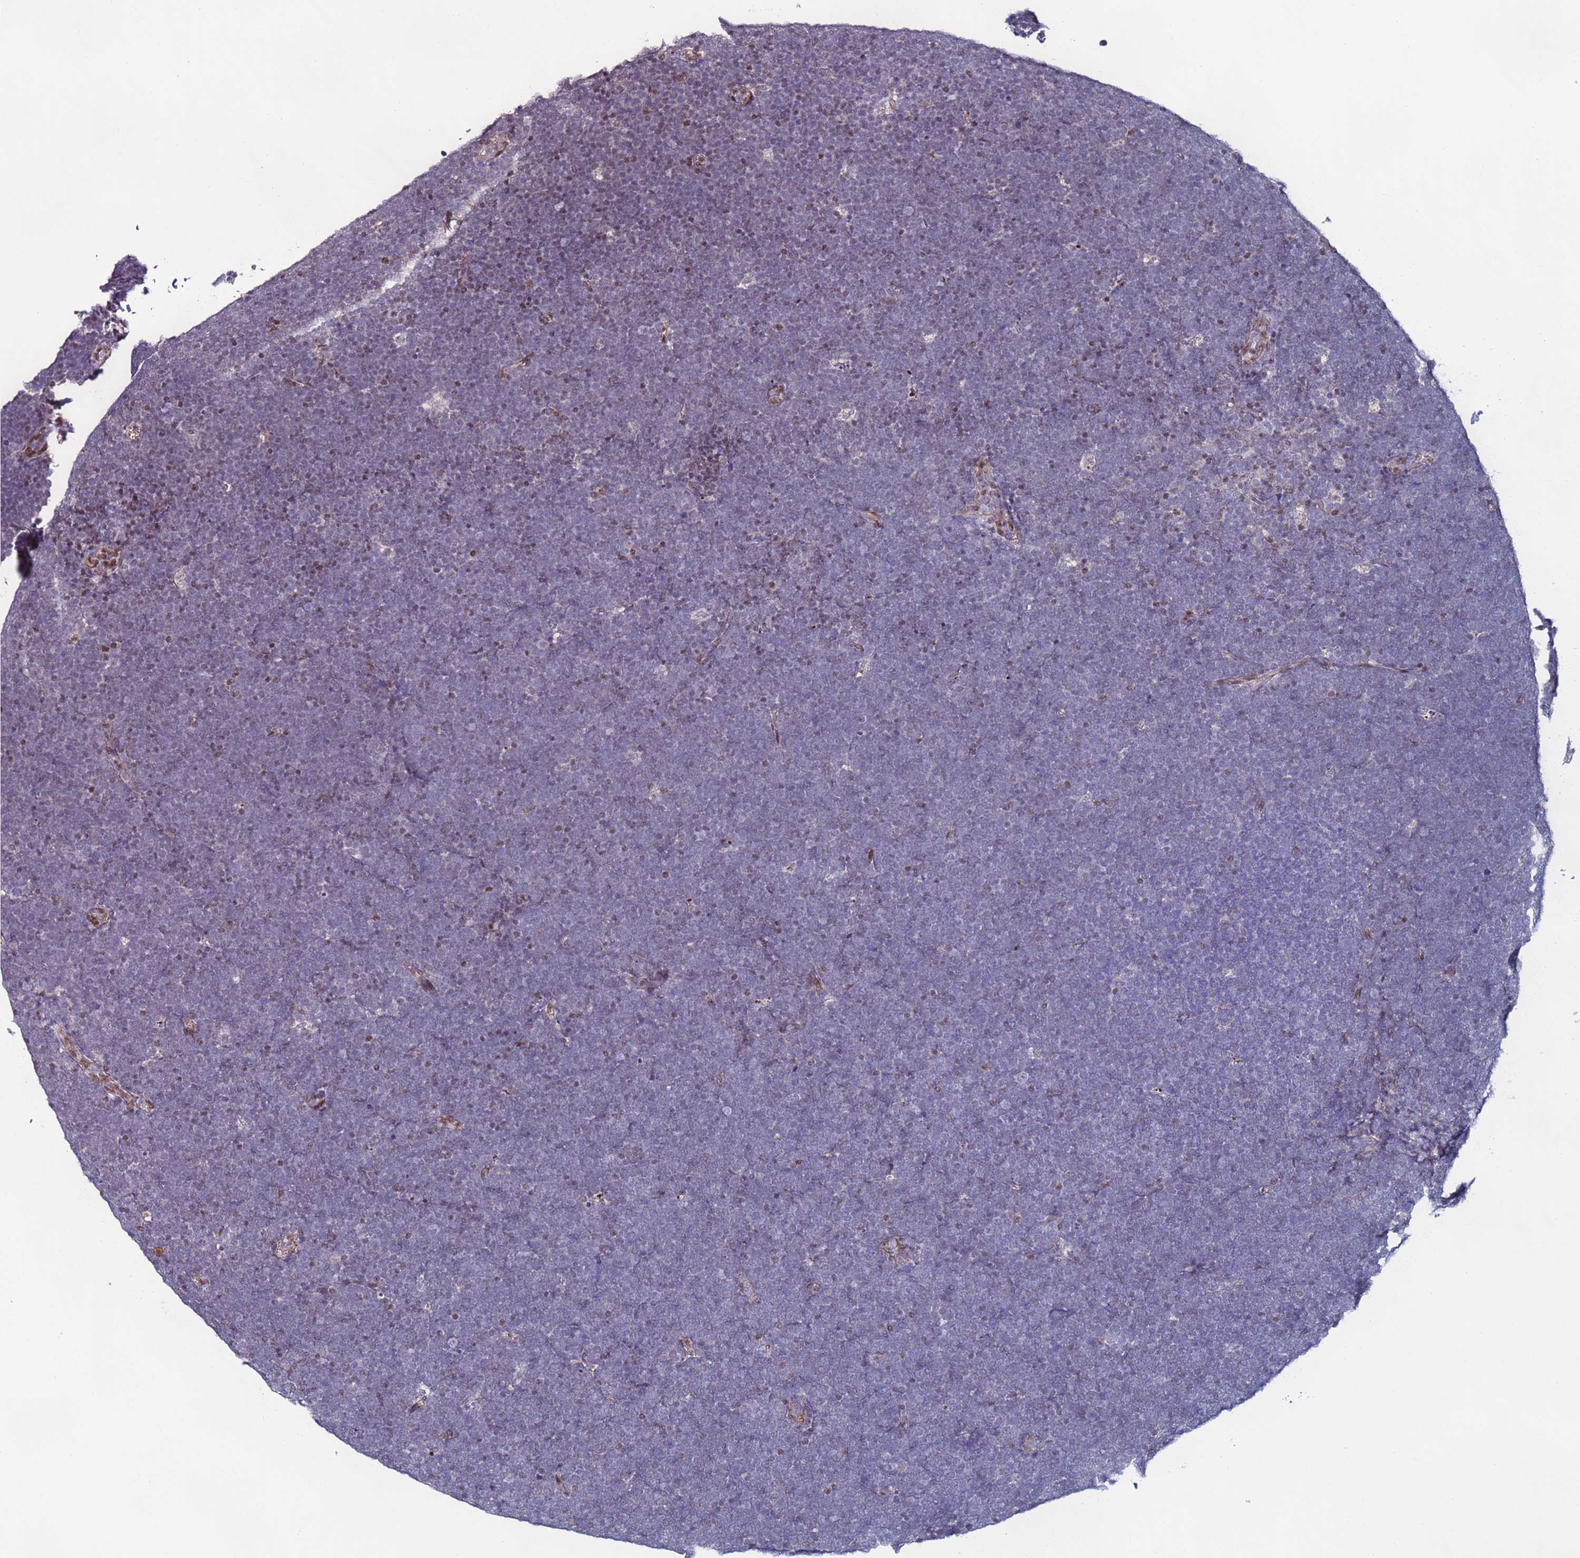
{"staining": {"intensity": "negative", "quantity": "none", "location": "none"}, "tissue": "lymphoma", "cell_type": "Tumor cells", "image_type": "cancer", "snomed": [{"axis": "morphology", "description": "Malignant lymphoma, non-Hodgkin's type, High grade"}, {"axis": "topography", "description": "Lymph node"}], "caption": "An IHC photomicrograph of lymphoma is shown. There is no staining in tumor cells of lymphoma.", "gene": "TENM3", "patient": {"sex": "male", "age": 13}}